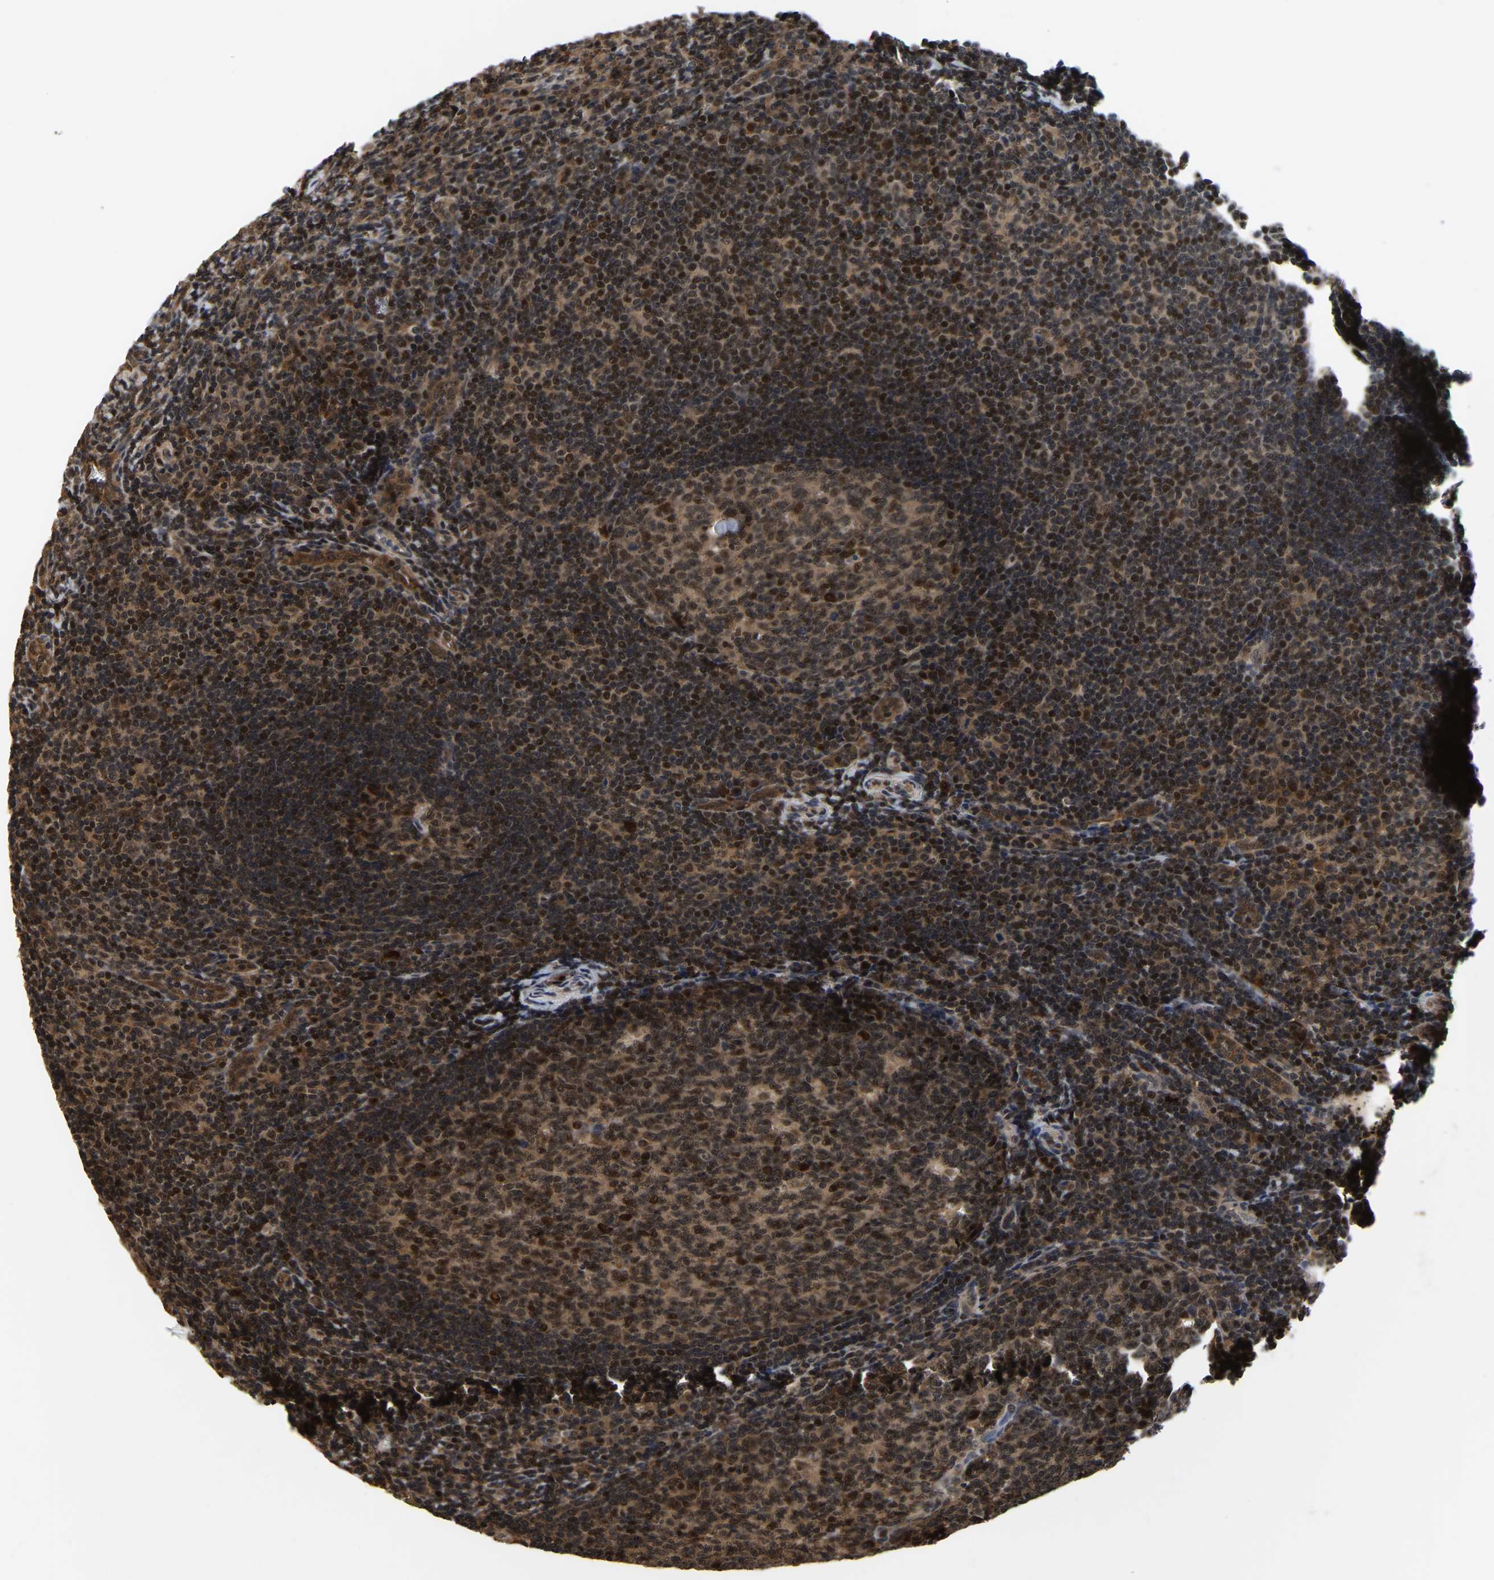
{"staining": {"intensity": "strong", "quantity": ">75%", "location": "cytoplasmic/membranous,nuclear"}, "tissue": "tonsil", "cell_type": "Germinal center cells", "image_type": "normal", "snomed": [{"axis": "morphology", "description": "Normal tissue, NOS"}, {"axis": "topography", "description": "Tonsil"}], "caption": "Human tonsil stained with a protein marker exhibits strong staining in germinal center cells.", "gene": "CIAO1", "patient": {"sex": "male", "age": 37}}